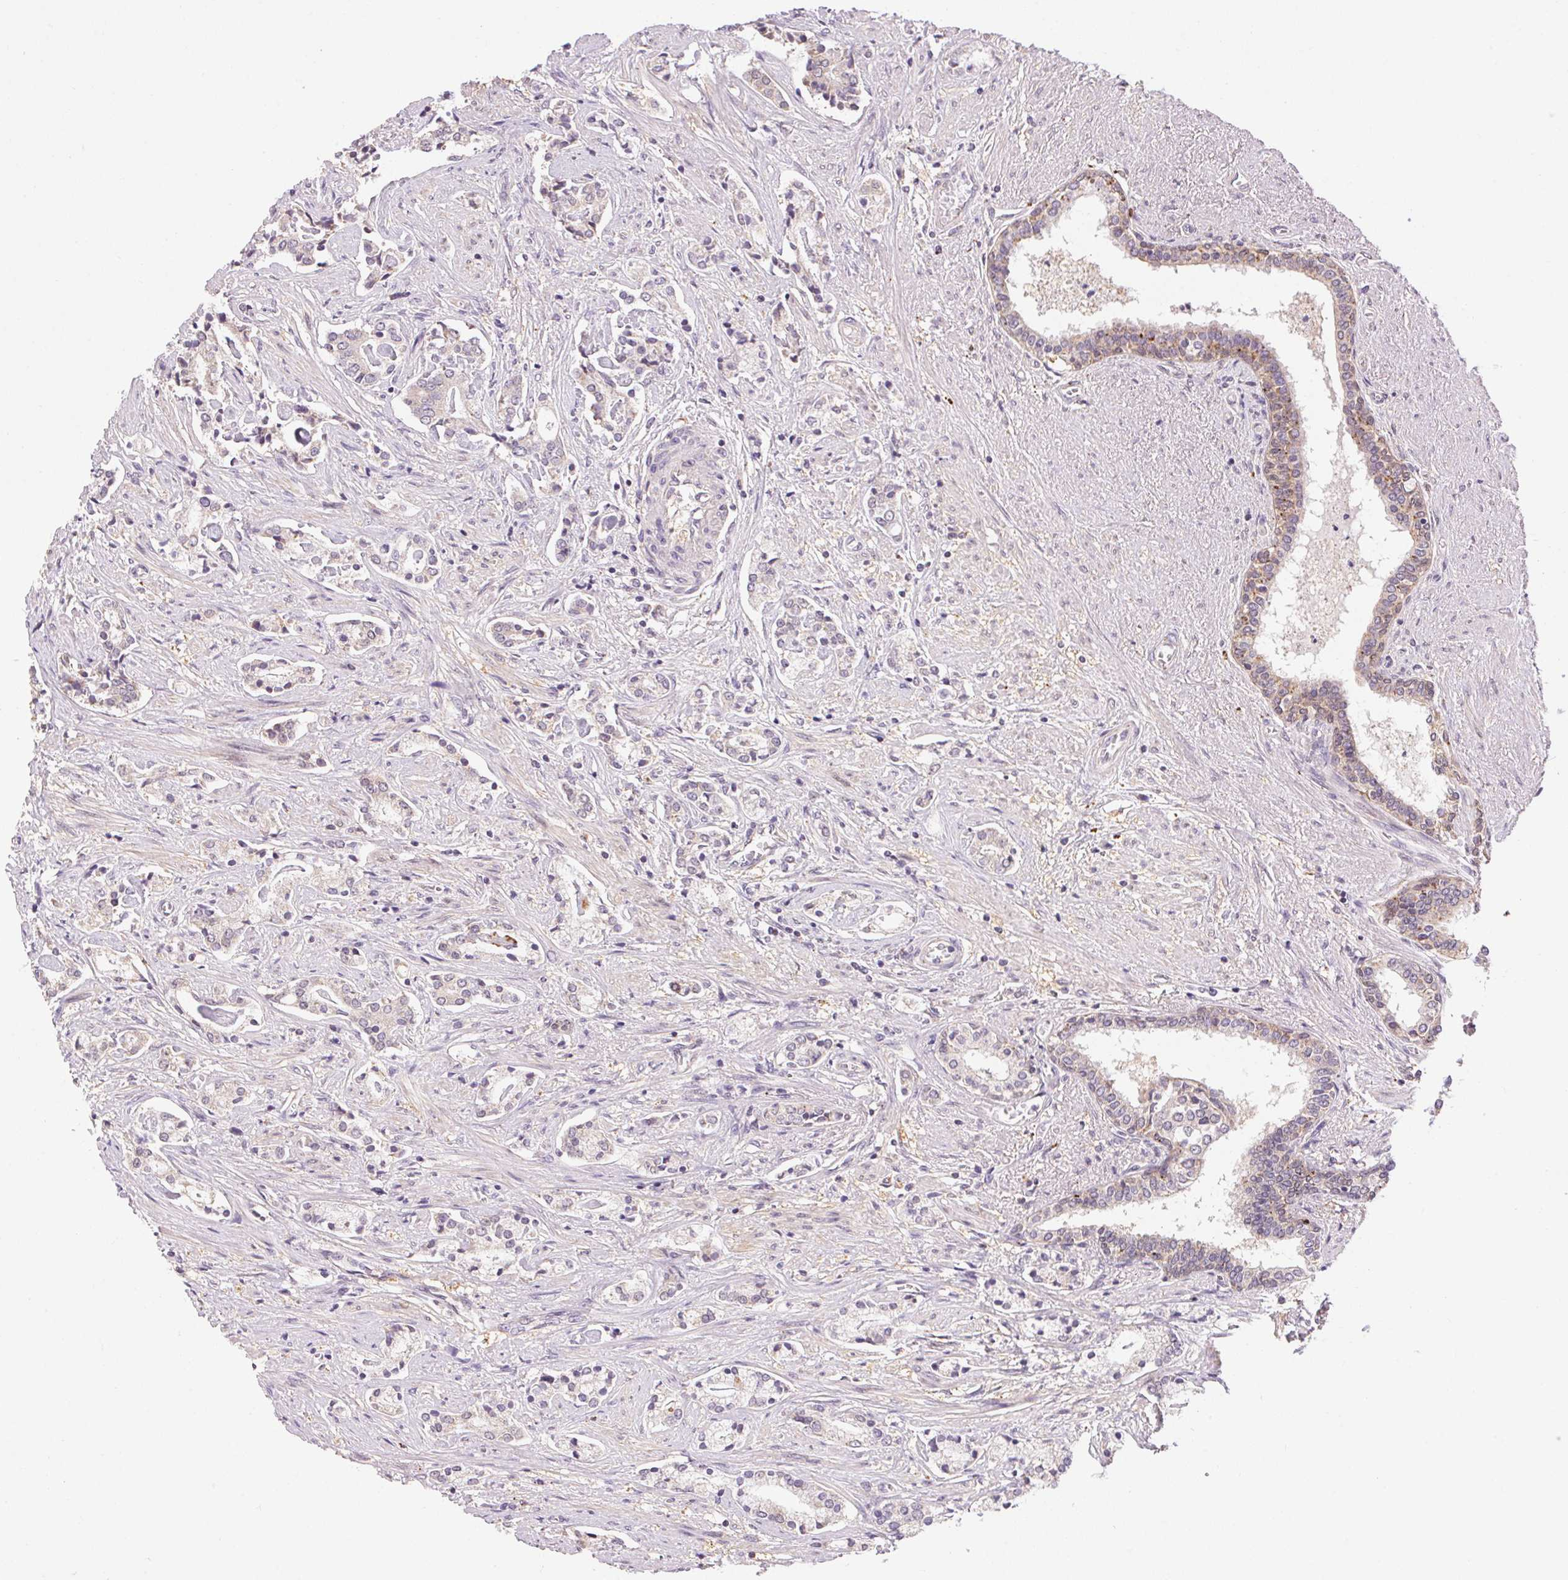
{"staining": {"intensity": "weak", "quantity": "25%-75%", "location": "cytoplasmic/membranous"}, "tissue": "prostate cancer", "cell_type": "Tumor cells", "image_type": "cancer", "snomed": [{"axis": "morphology", "description": "Adenocarcinoma, NOS"}, {"axis": "topography", "description": "Prostate"}], "caption": "A low amount of weak cytoplasmic/membranous positivity is present in about 25%-75% of tumor cells in prostate cancer tissue.", "gene": "ADH5", "patient": {"sex": "male", "age": 64}}